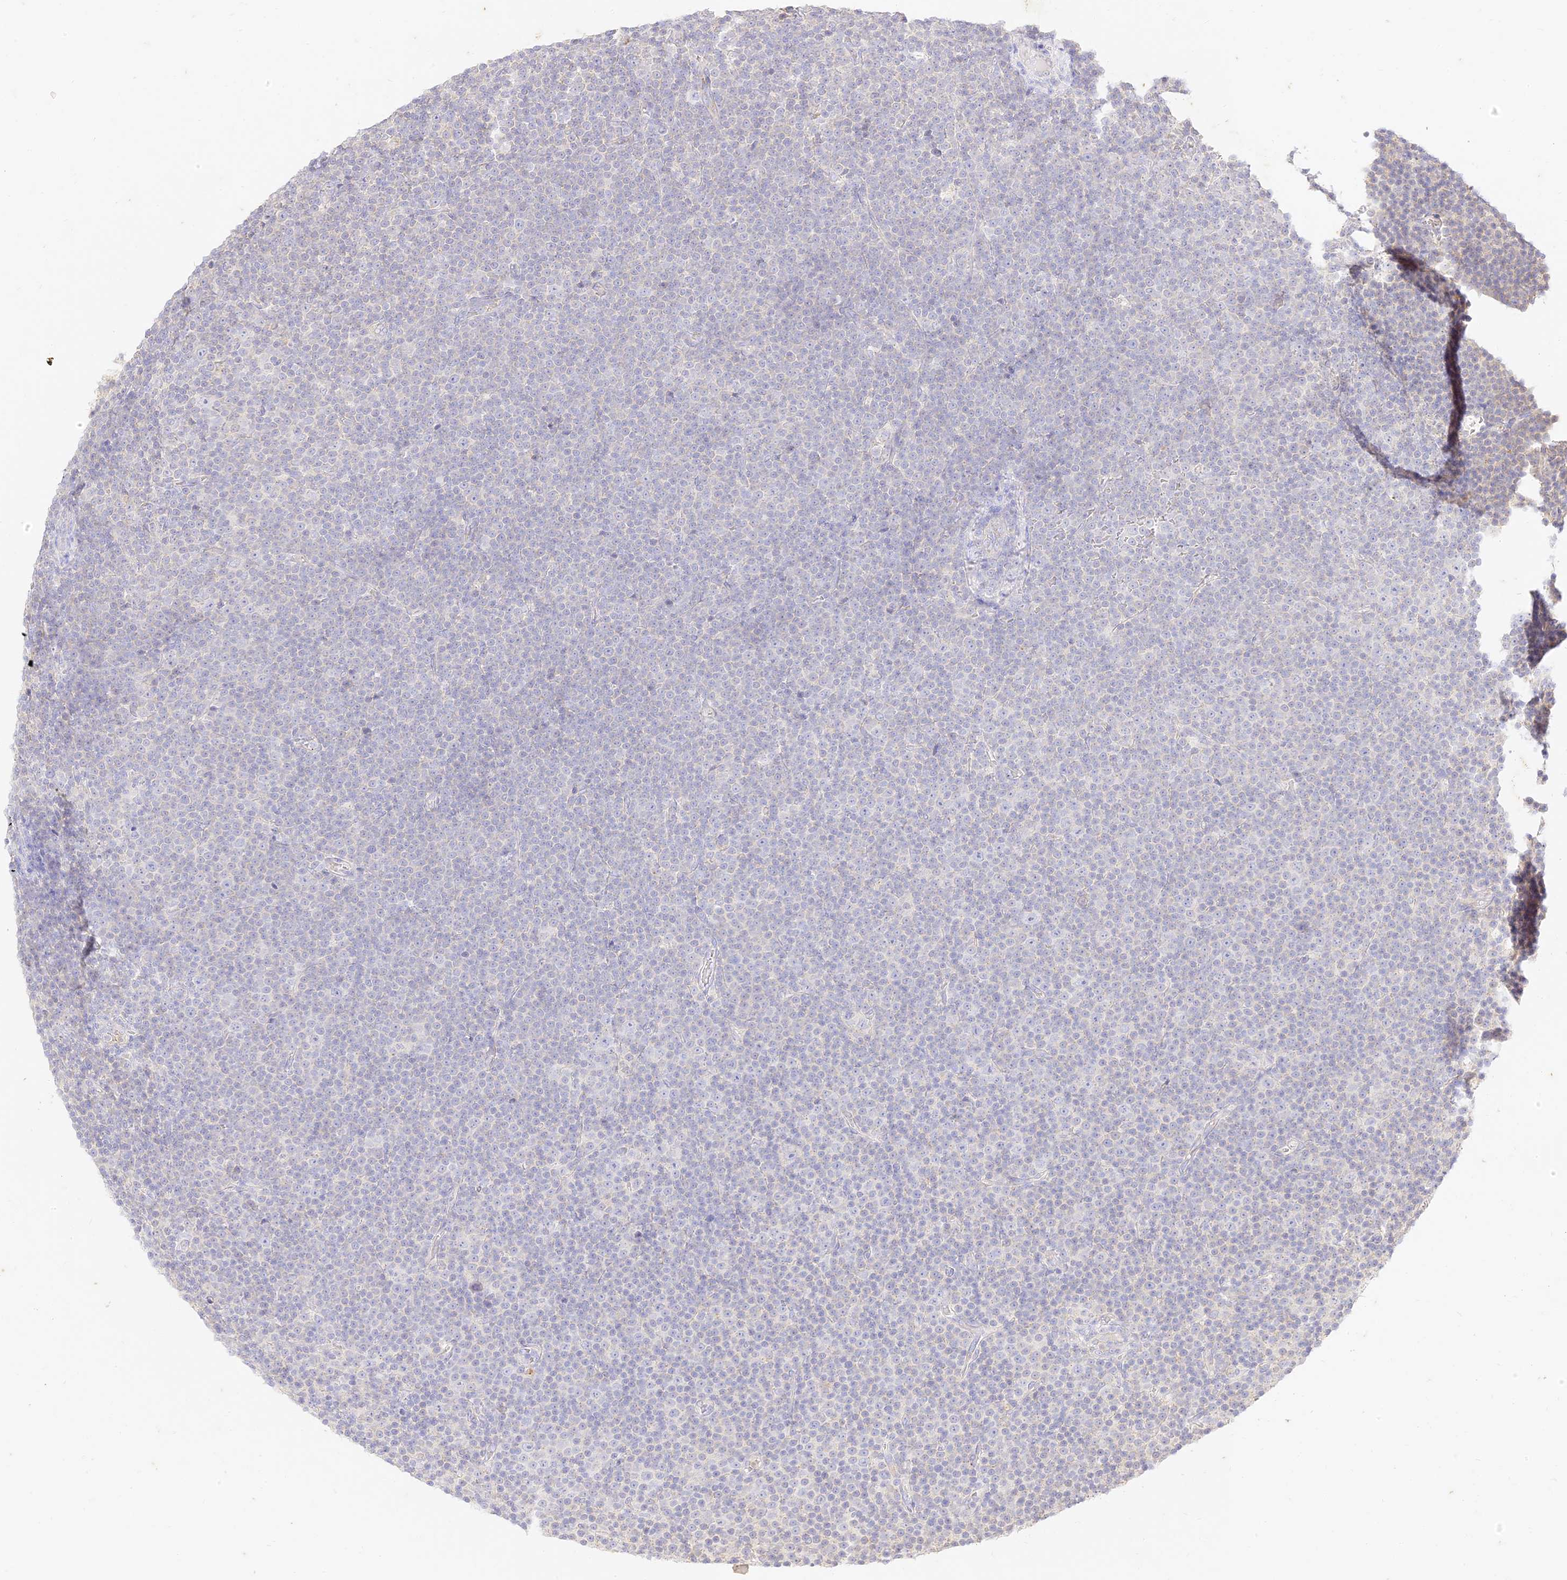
{"staining": {"intensity": "negative", "quantity": "none", "location": "none"}, "tissue": "lymphoma", "cell_type": "Tumor cells", "image_type": "cancer", "snomed": [{"axis": "morphology", "description": "Malignant lymphoma, non-Hodgkin's type, Low grade"}, {"axis": "topography", "description": "Lymph node"}], "caption": "The immunohistochemistry histopathology image has no significant positivity in tumor cells of low-grade malignant lymphoma, non-Hodgkin's type tissue. (DAB immunohistochemistry visualized using brightfield microscopy, high magnification).", "gene": "SEC13", "patient": {"sex": "female", "age": 67}}